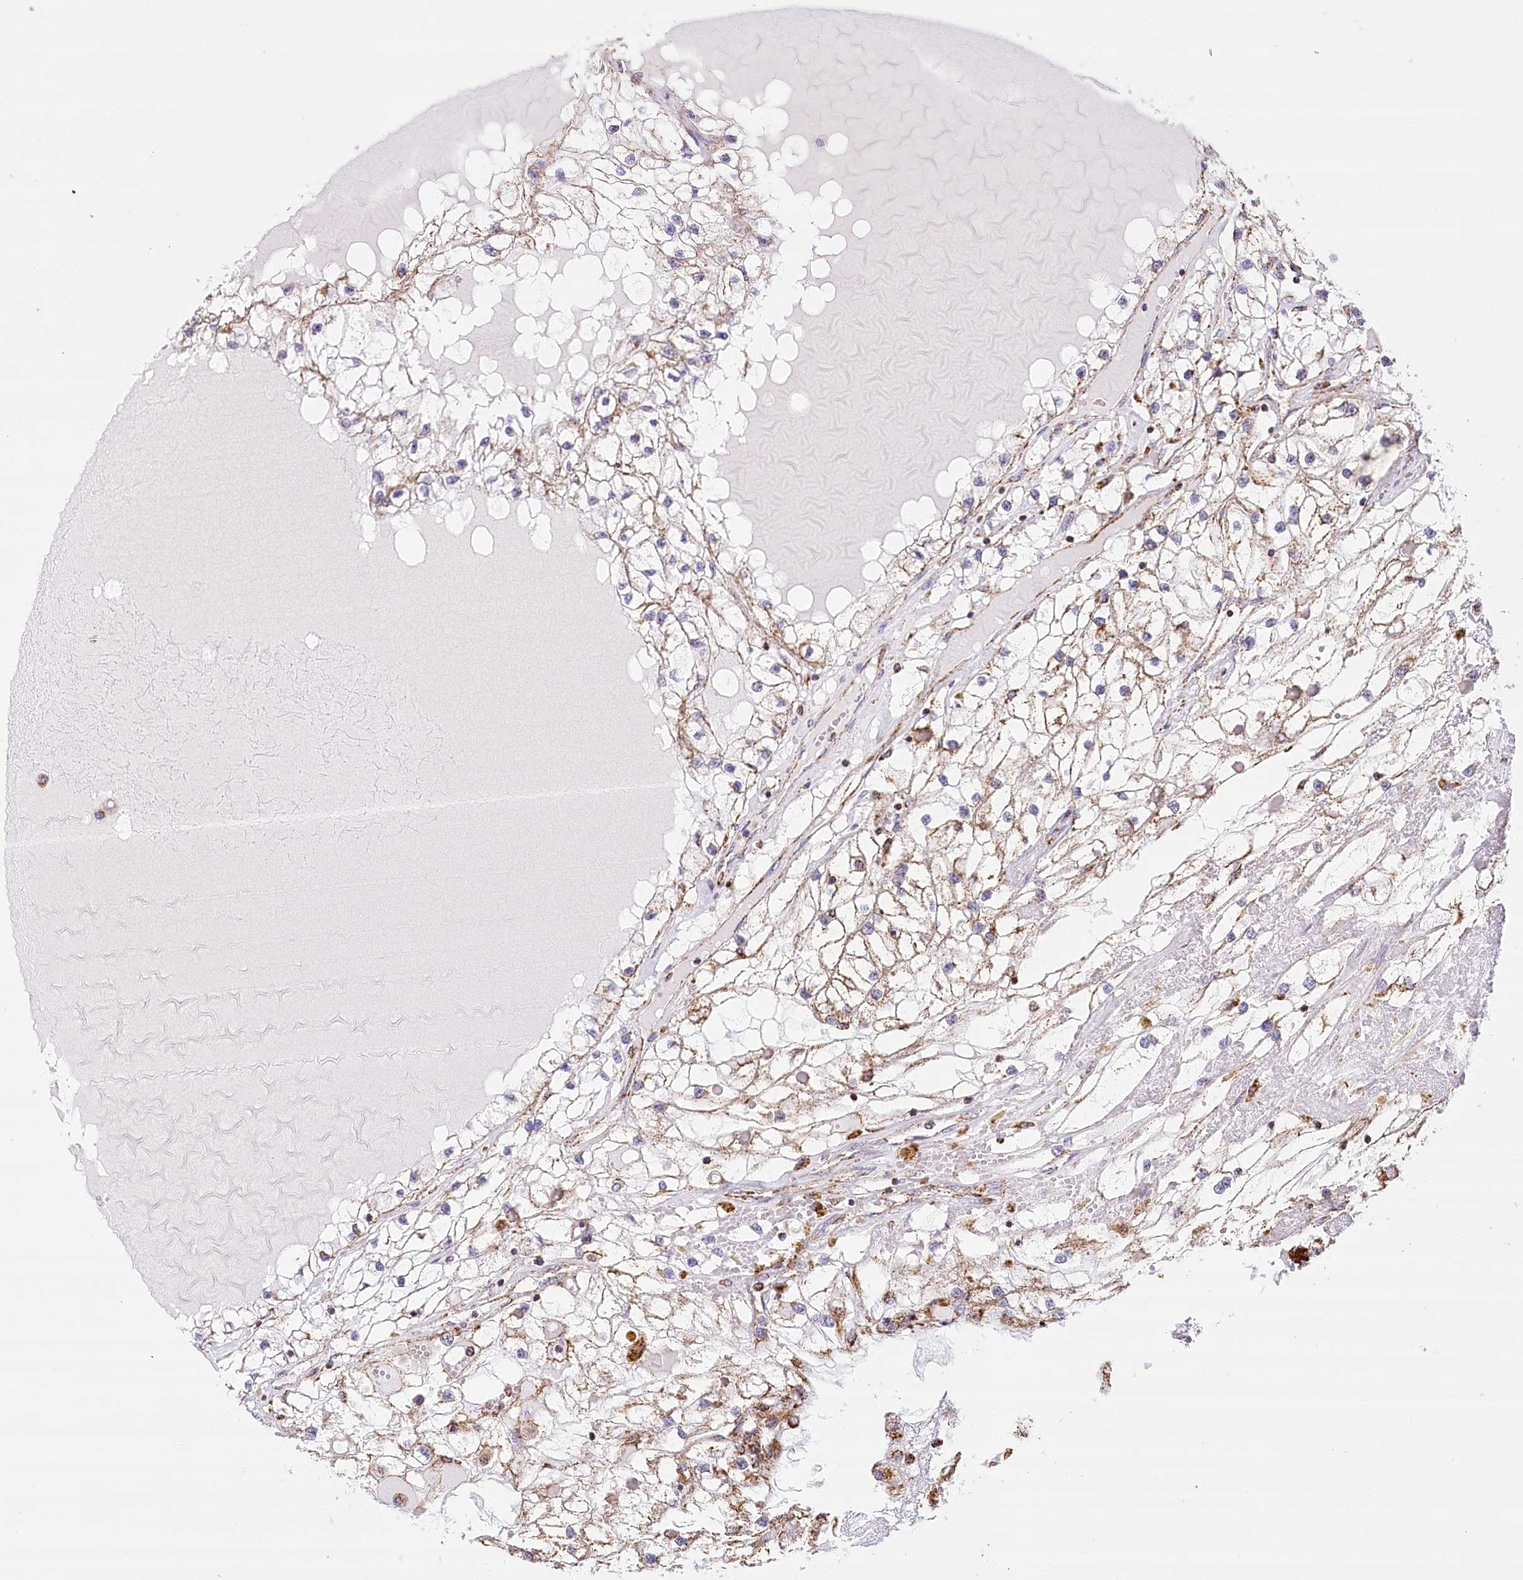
{"staining": {"intensity": "moderate", "quantity": "25%-75%", "location": "cytoplasmic/membranous"}, "tissue": "renal cancer", "cell_type": "Tumor cells", "image_type": "cancer", "snomed": [{"axis": "morphology", "description": "Adenocarcinoma, NOS"}, {"axis": "topography", "description": "Kidney"}], "caption": "Immunohistochemical staining of human renal cancer (adenocarcinoma) reveals medium levels of moderate cytoplasmic/membranous positivity in about 25%-75% of tumor cells.", "gene": "LSS", "patient": {"sex": "male", "age": 68}}